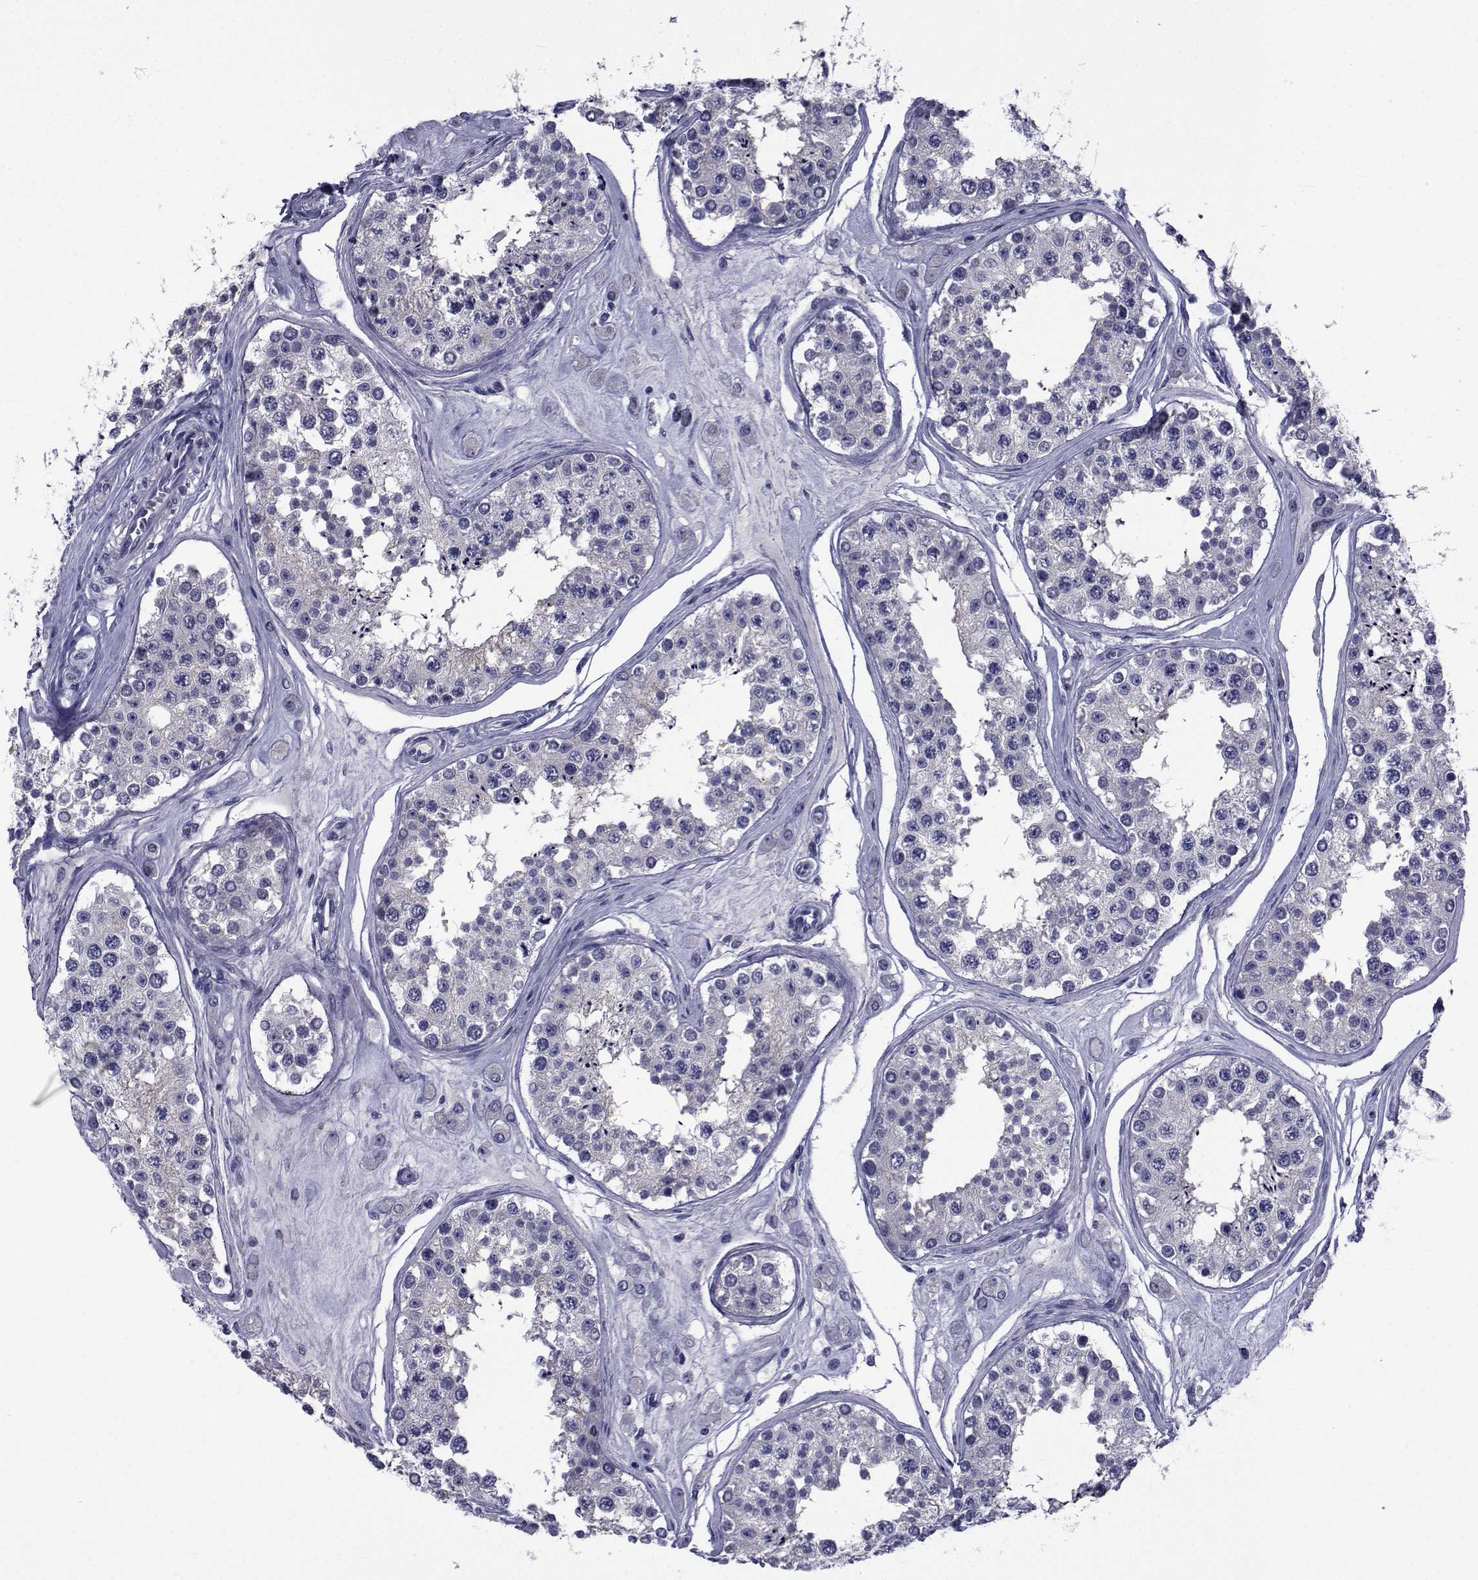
{"staining": {"intensity": "negative", "quantity": "none", "location": "none"}, "tissue": "testis", "cell_type": "Cells in seminiferous ducts", "image_type": "normal", "snomed": [{"axis": "morphology", "description": "Normal tissue, NOS"}, {"axis": "topography", "description": "Testis"}], "caption": "Immunohistochemical staining of unremarkable human testis exhibits no significant expression in cells in seminiferous ducts.", "gene": "SEMA5B", "patient": {"sex": "male", "age": 25}}